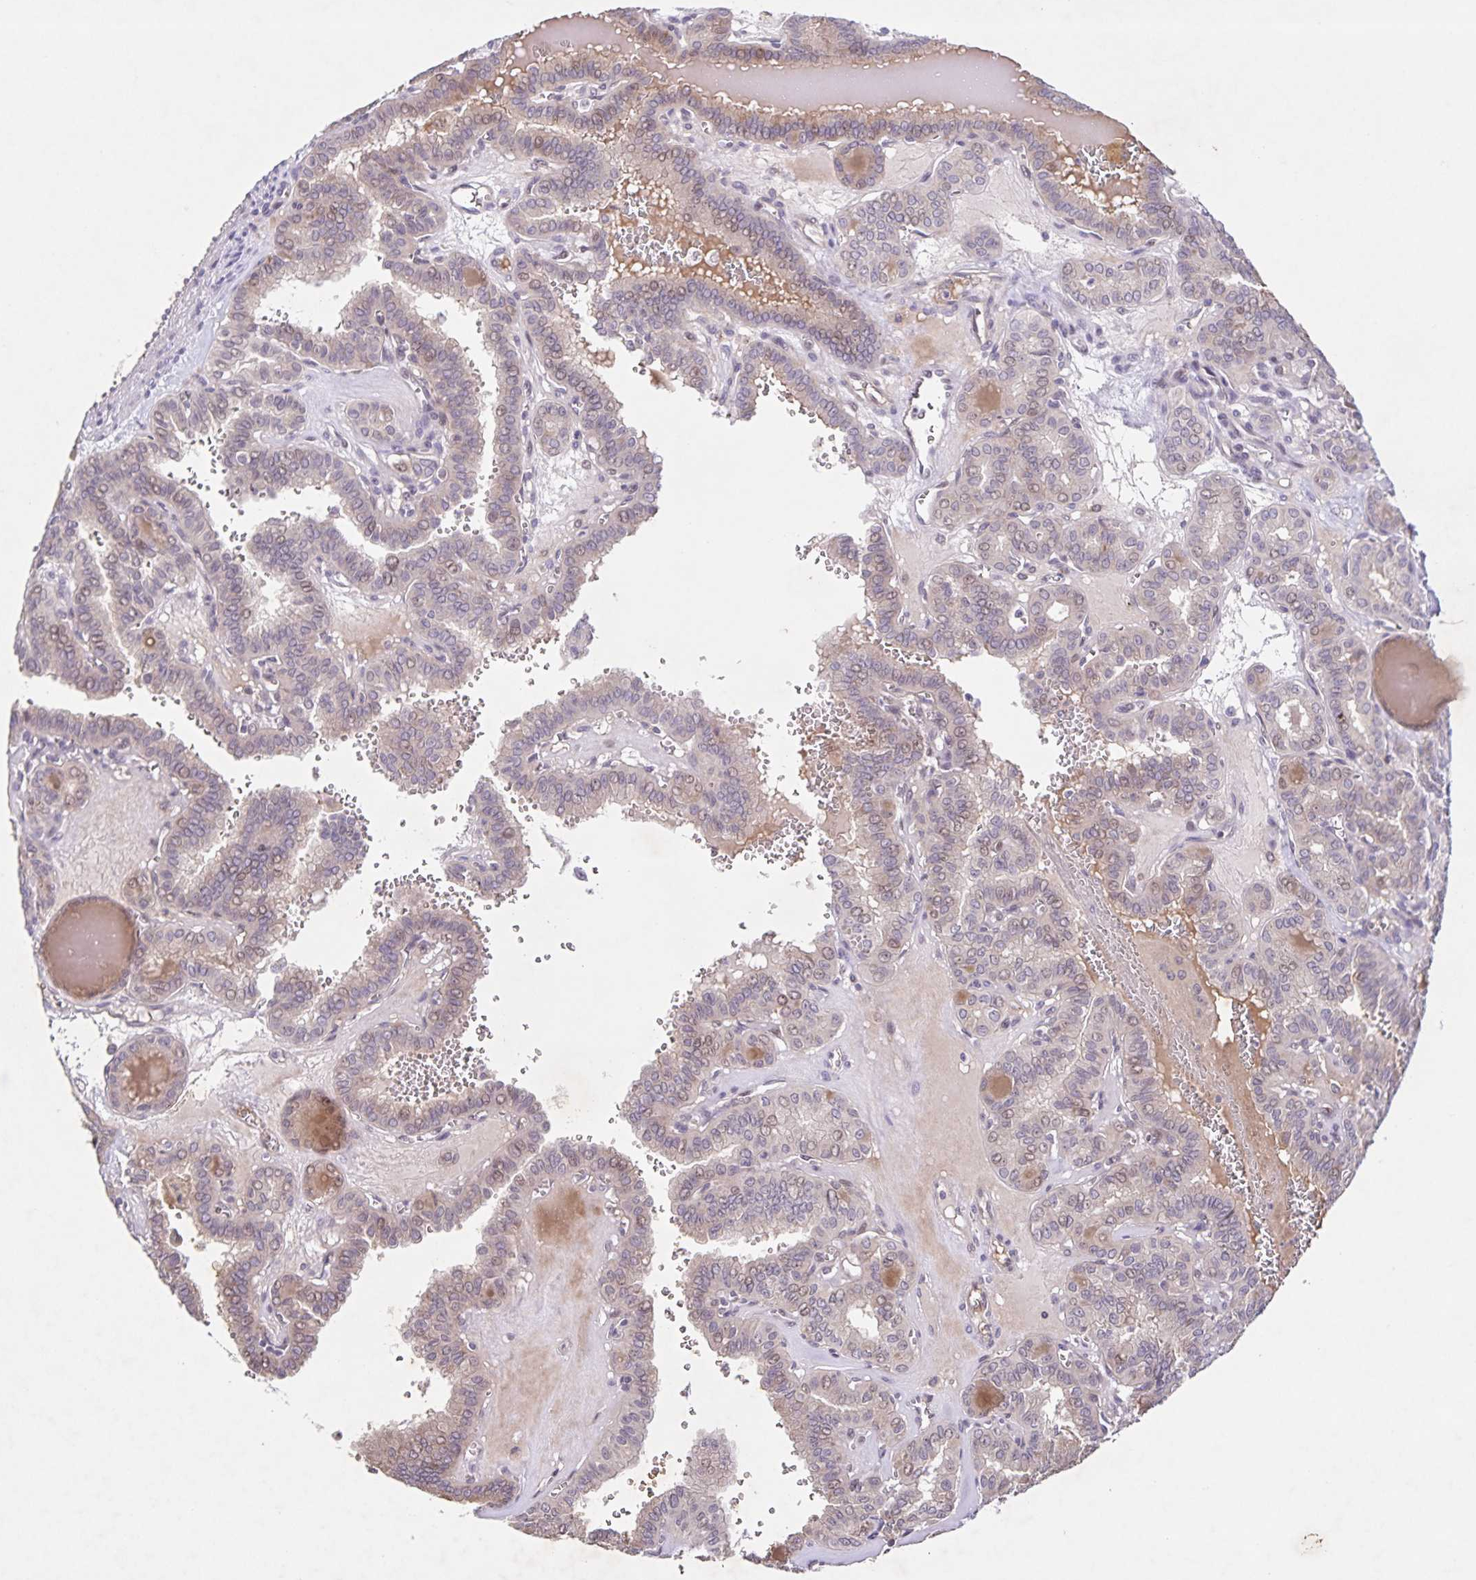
{"staining": {"intensity": "weak", "quantity": "25%-75%", "location": "cytoplasmic/membranous,nuclear"}, "tissue": "thyroid cancer", "cell_type": "Tumor cells", "image_type": "cancer", "snomed": [{"axis": "morphology", "description": "Papillary adenocarcinoma, NOS"}, {"axis": "topography", "description": "Thyroid gland"}], "caption": "Weak cytoplasmic/membranous and nuclear positivity is identified in approximately 25%-75% of tumor cells in papillary adenocarcinoma (thyroid).", "gene": "GDF2", "patient": {"sex": "female", "age": 41}}